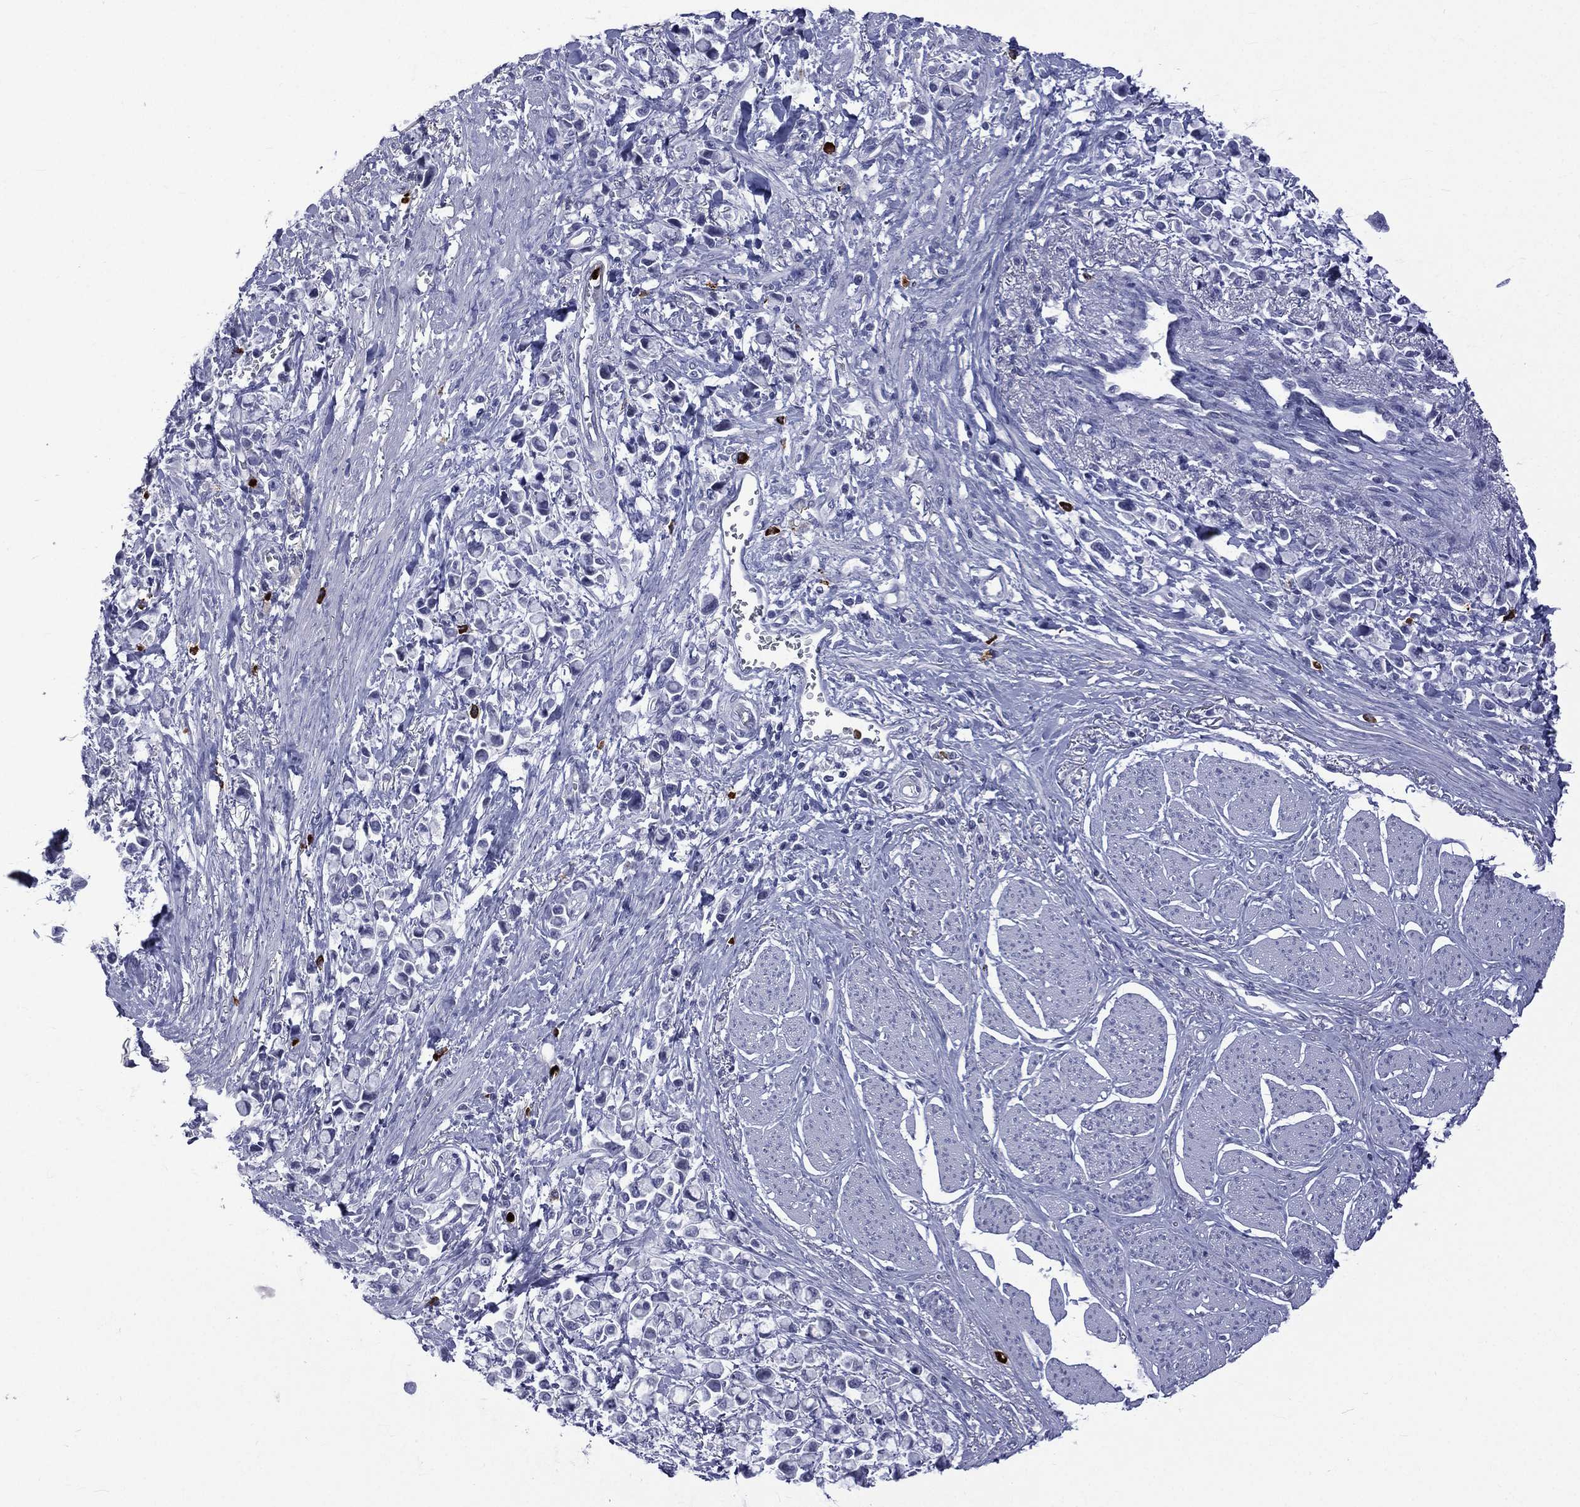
{"staining": {"intensity": "negative", "quantity": "none", "location": "none"}, "tissue": "stomach cancer", "cell_type": "Tumor cells", "image_type": "cancer", "snomed": [{"axis": "morphology", "description": "Adenocarcinoma, NOS"}, {"axis": "topography", "description": "Stomach"}], "caption": "A high-resolution photomicrograph shows IHC staining of stomach adenocarcinoma, which displays no significant expression in tumor cells.", "gene": "ELANE", "patient": {"sex": "female", "age": 81}}